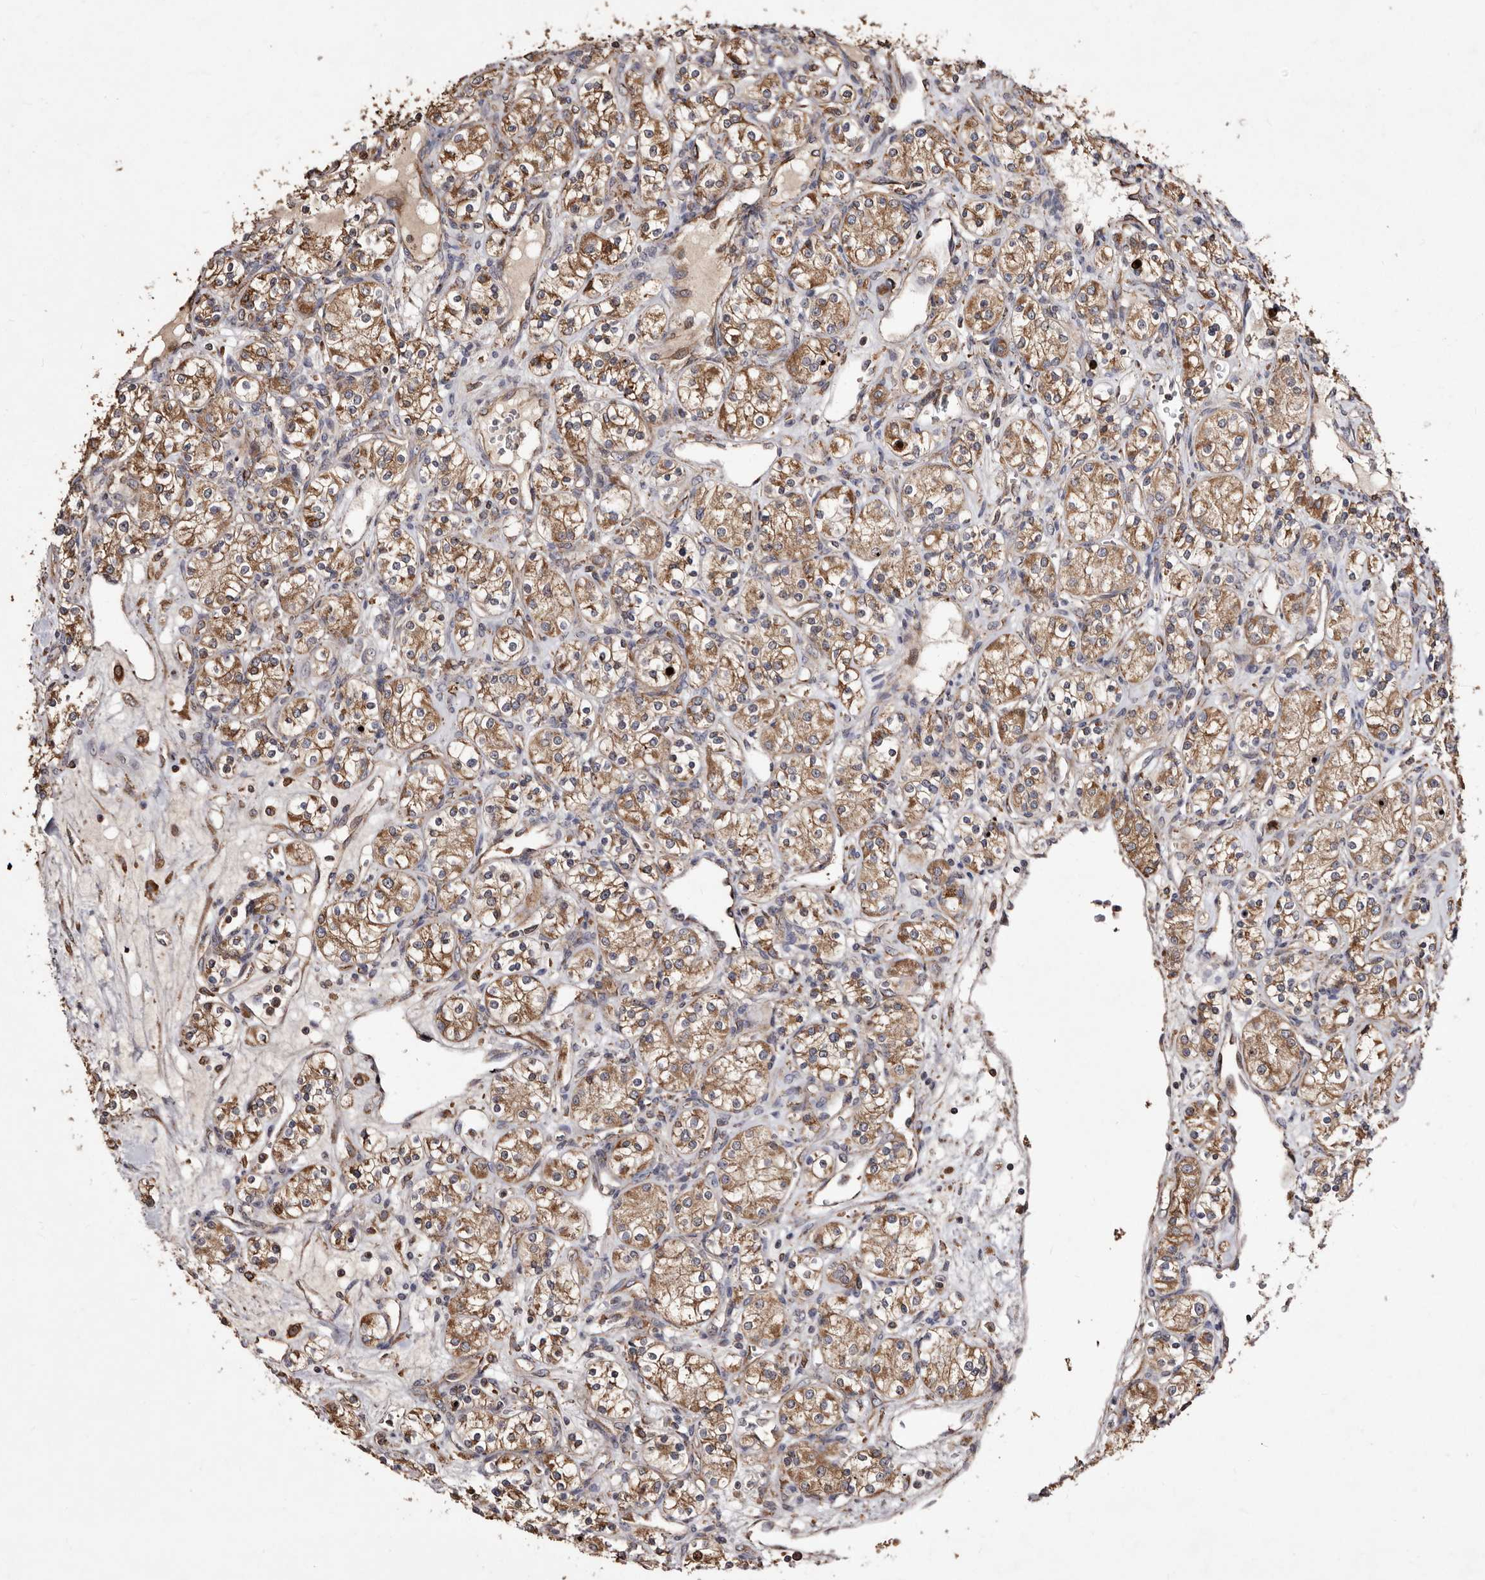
{"staining": {"intensity": "moderate", "quantity": ">75%", "location": "cytoplasmic/membranous"}, "tissue": "renal cancer", "cell_type": "Tumor cells", "image_type": "cancer", "snomed": [{"axis": "morphology", "description": "Adenocarcinoma, NOS"}, {"axis": "topography", "description": "Kidney"}], "caption": "Protein expression by immunohistochemistry (IHC) reveals moderate cytoplasmic/membranous positivity in about >75% of tumor cells in renal cancer (adenocarcinoma). The staining was performed using DAB, with brown indicating positive protein expression. Nuclei are stained blue with hematoxylin.", "gene": "STEAP2", "patient": {"sex": "male", "age": 77}}